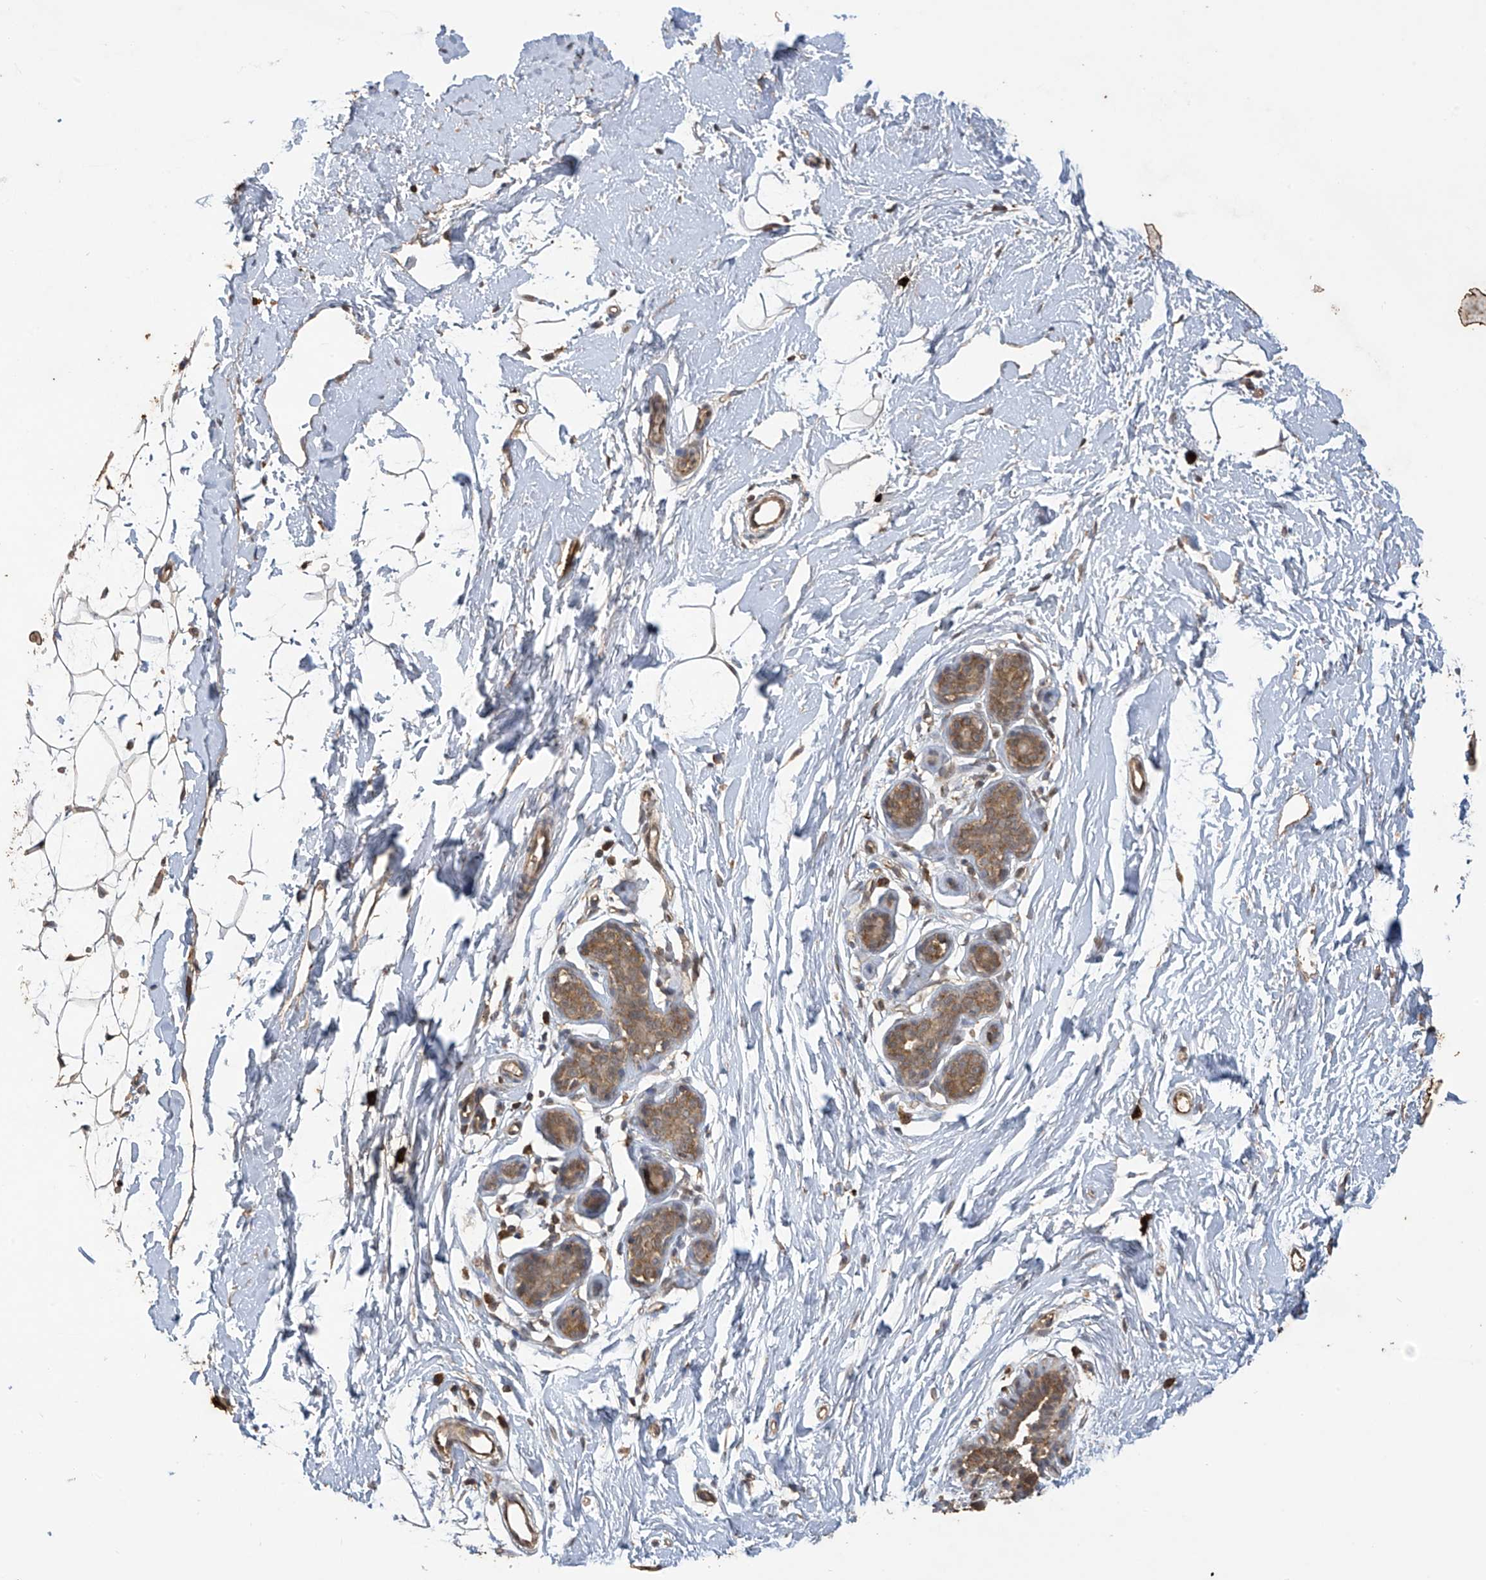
{"staining": {"intensity": "negative", "quantity": "none", "location": "none"}, "tissue": "adipose tissue", "cell_type": "Adipocytes", "image_type": "normal", "snomed": [{"axis": "morphology", "description": "Normal tissue, NOS"}, {"axis": "topography", "description": "Breast"}], "caption": "Immunohistochemistry image of normal adipose tissue stained for a protein (brown), which exhibits no staining in adipocytes. (Stains: DAB immunohistochemistry (IHC) with hematoxylin counter stain, Microscopy: brightfield microscopy at high magnification).", "gene": "PNPT1", "patient": {"sex": "female", "age": 23}}